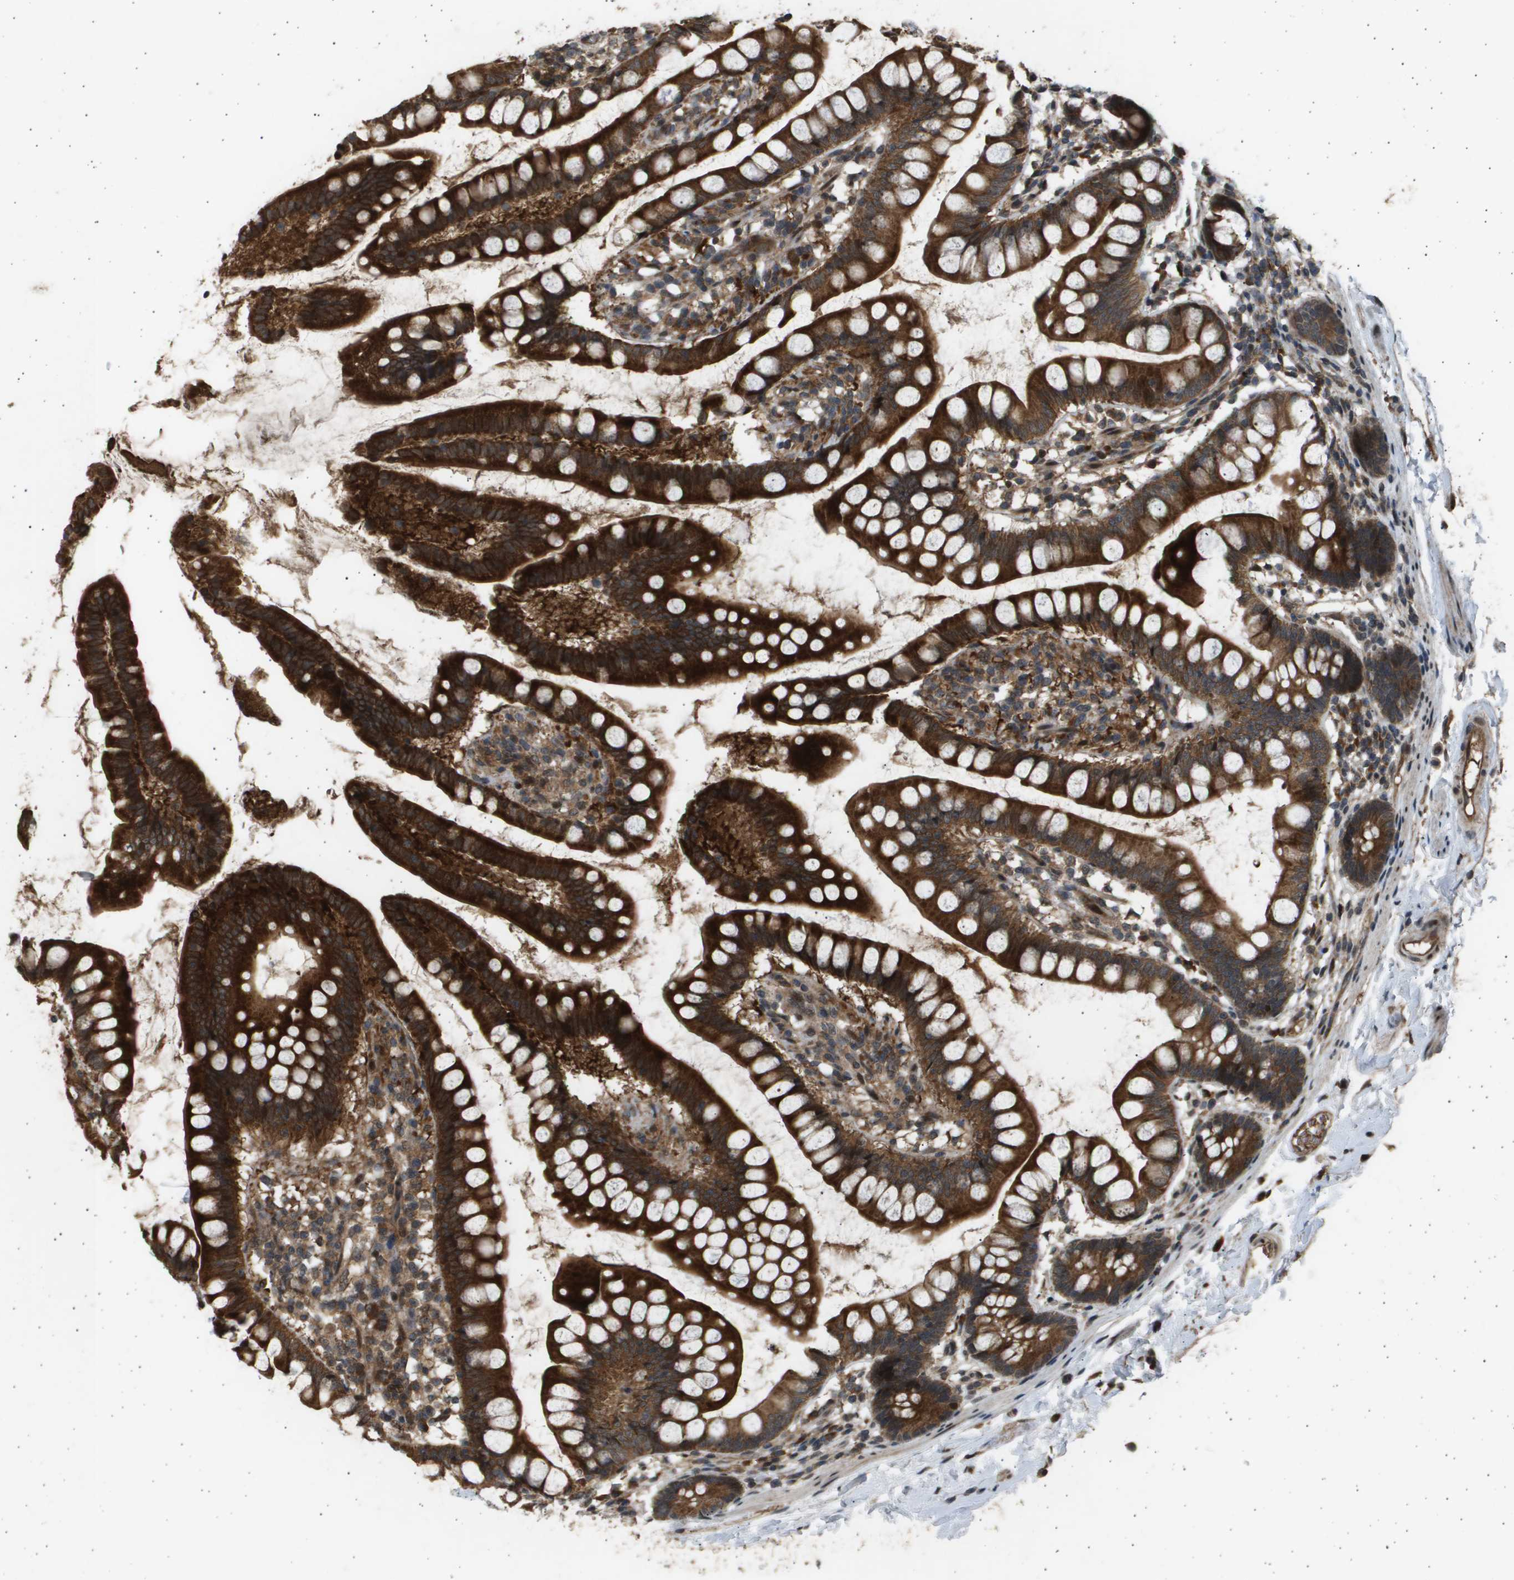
{"staining": {"intensity": "strong", "quantity": ">75%", "location": "cytoplasmic/membranous"}, "tissue": "small intestine", "cell_type": "Glandular cells", "image_type": "normal", "snomed": [{"axis": "morphology", "description": "Normal tissue, NOS"}, {"axis": "topography", "description": "Small intestine"}], "caption": "Immunohistochemistry (IHC) micrograph of normal small intestine stained for a protein (brown), which displays high levels of strong cytoplasmic/membranous expression in about >75% of glandular cells.", "gene": "TNRC6A", "patient": {"sex": "female", "age": 84}}